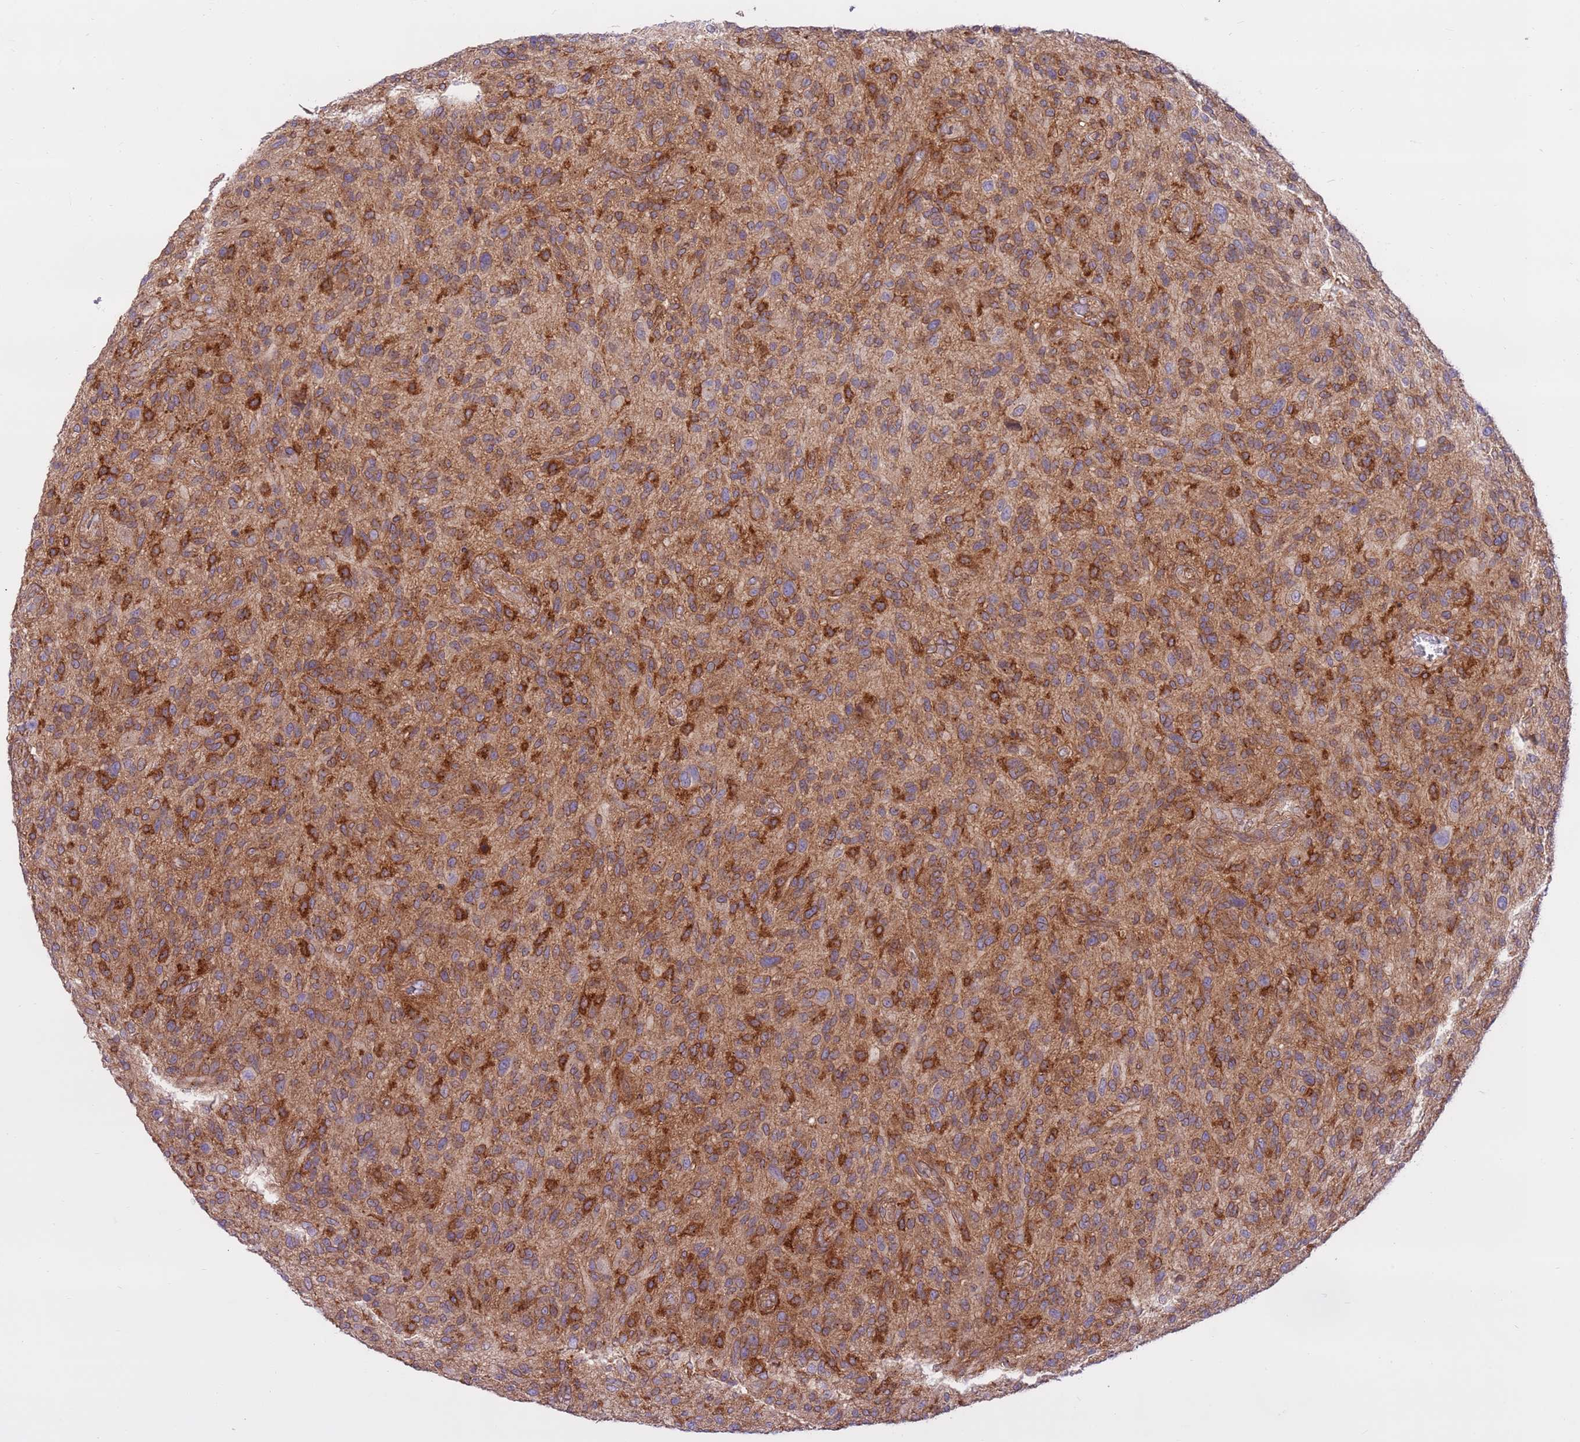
{"staining": {"intensity": "strong", "quantity": "25%-75%", "location": "cytoplasmic/membranous"}, "tissue": "glioma", "cell_type": "Tumor cells", "image_type": "cancer", "snomed": [{"axis": "morphology", "description": "Glioma, malignant, High grade"}, {"axis": "topography", "description": "Brain"}], "caption": "There is high levels of strong cytoplasmic/membranous expression in tumor cells of glioma, as demonstrated by immunohistochemical staining (brown color).", "gene": "DDX19B", "patient": {"sex": "male", "age": 47}}